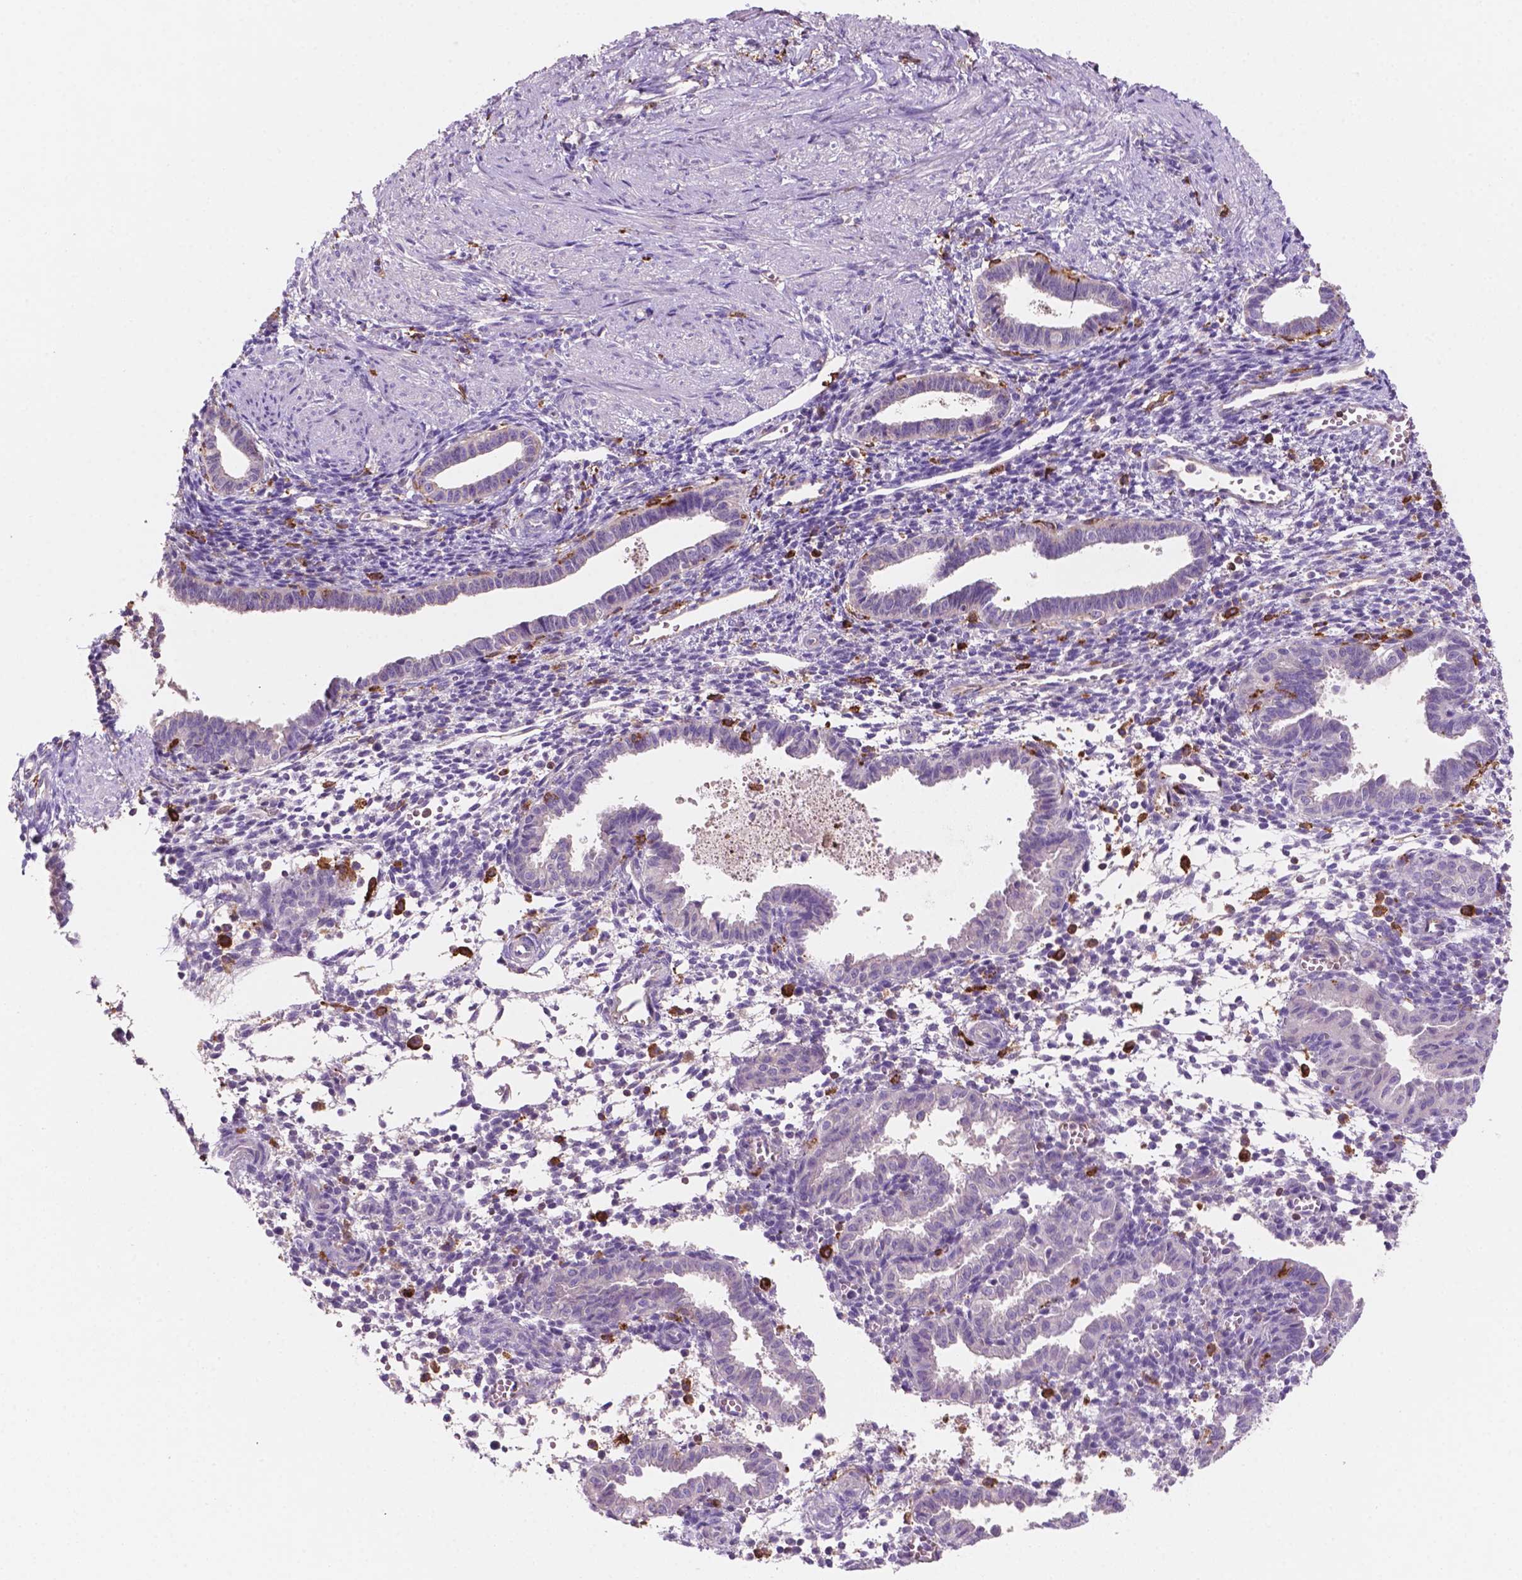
{"staining": {"intensity": "moderate", "quantity": "<25%", "location": "cytoplasmic/membranous"}, "tissue": "endometrium", "cell_type": "Cells in endometrial stroma", "image_type": "normal", "snomed": [{"axis": "morphology", "description": "Normal tissue, NOS"}, {"axis": "topography", "description": "Endometrium"}], "caption": "Cells in endometrial stroma show moderate cytoplasmic/membranous positivity in approximately <25% of cells in unremarkable endometrium. (DAB (3,3'-diaminobenzidine) IHC with brightfield microscopy, high magnification).", "gene": "MKRN2OS", "patient": {"sex": "female", "age": 37}}